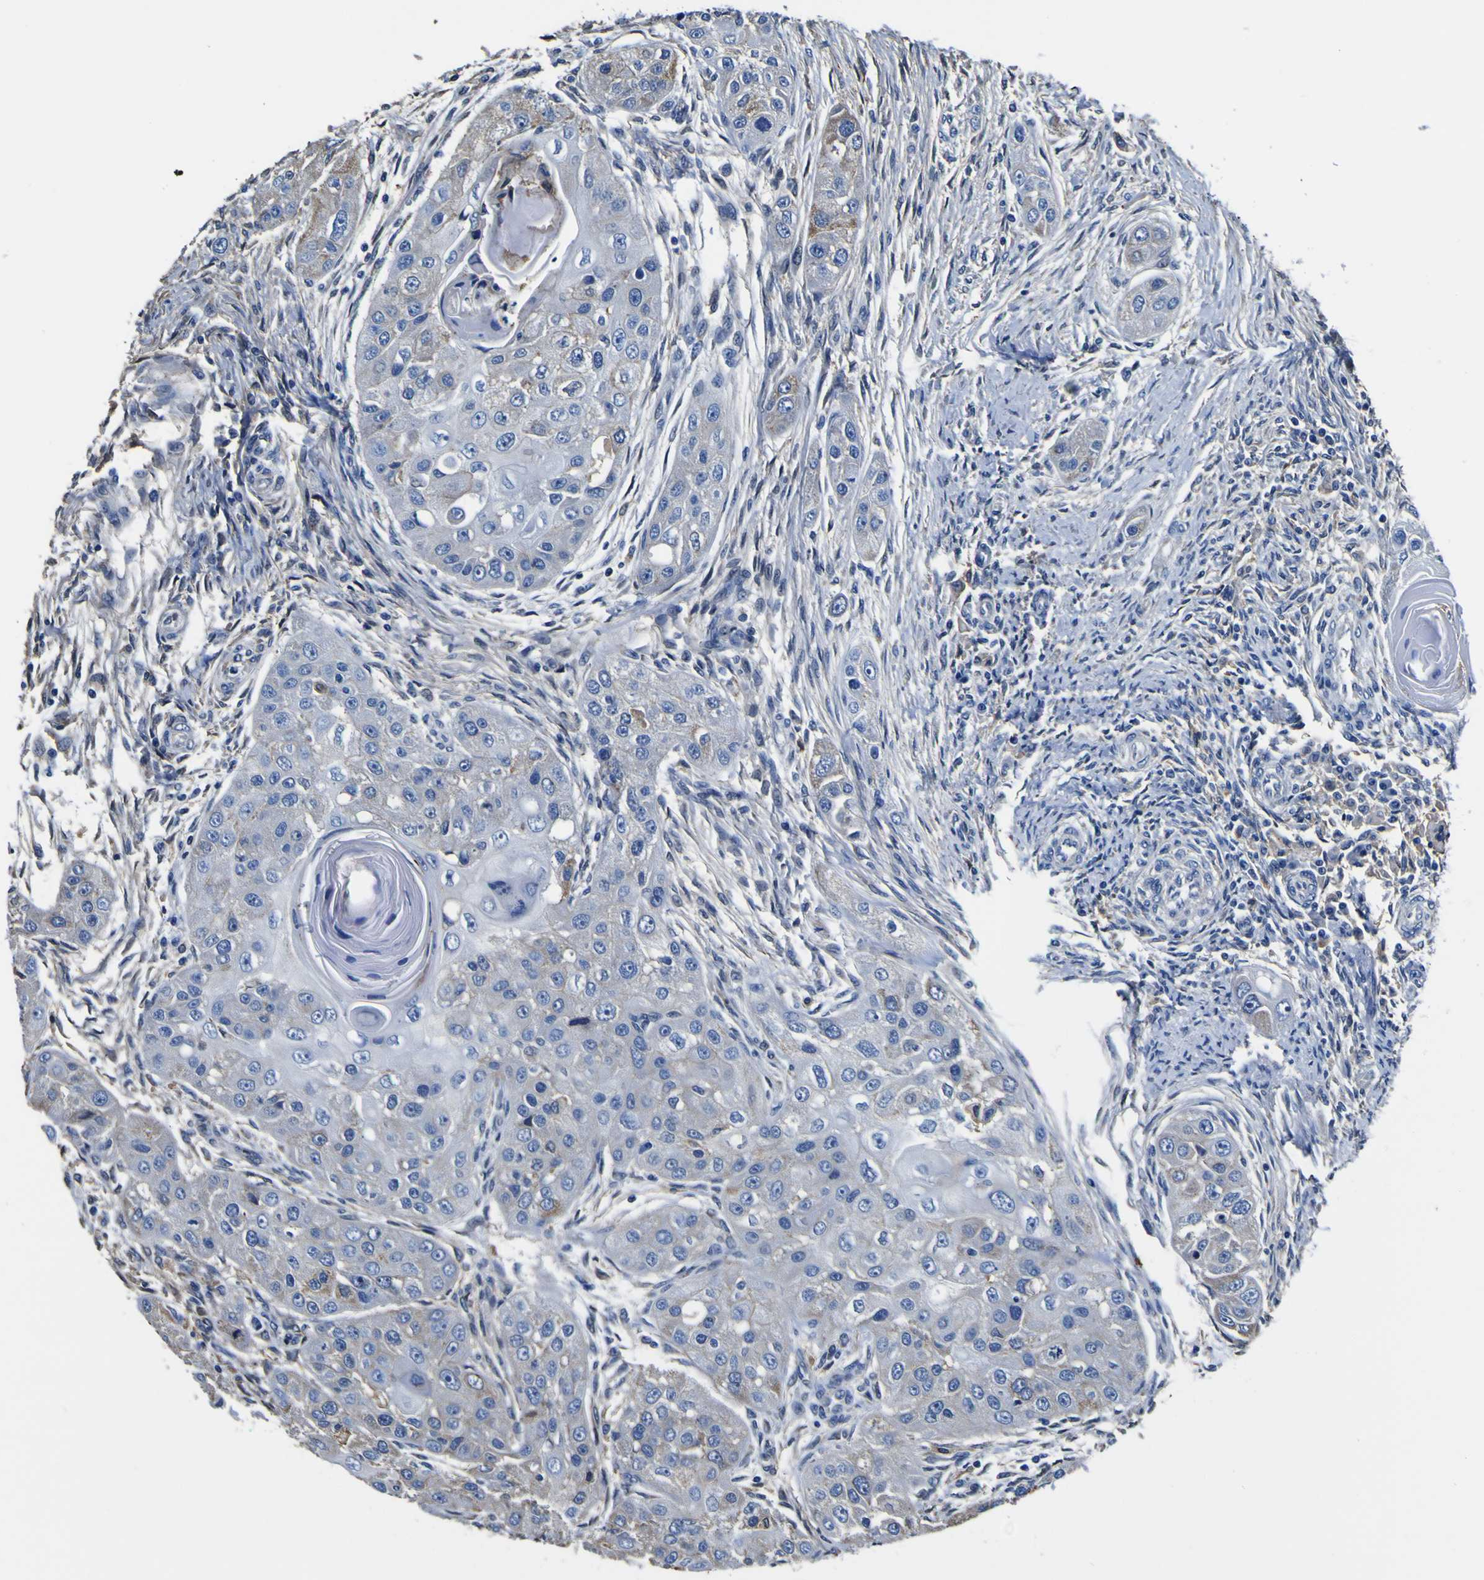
{"staining": {"intensity": "moderate", "quantity": "<25%", "location": "cytoplasmic/membranous"}, "tissue": "head and neck cancer", "cell_type": "Tumor cells", "image_type": "cancer", "snomed": [{"axis": "morphology", "description": "Normal tissue, NOS"}, {"axis": "morphology", "description": "Squamous cell carcinoma, NOS"}, {"axis": "topography", "description": "Skeletal muscle"}, {"axis": "topography", "description": "Head-Neck"}], "caption": "An IHC micrograph of neoplastic tissue is shown. Protein staining in brown labels moderate cytoplasmic/membranous positivity in head and neck cancer within tumor cells.", "gene": "PXDN", "patient": {"sex": "male", "age": 51}}